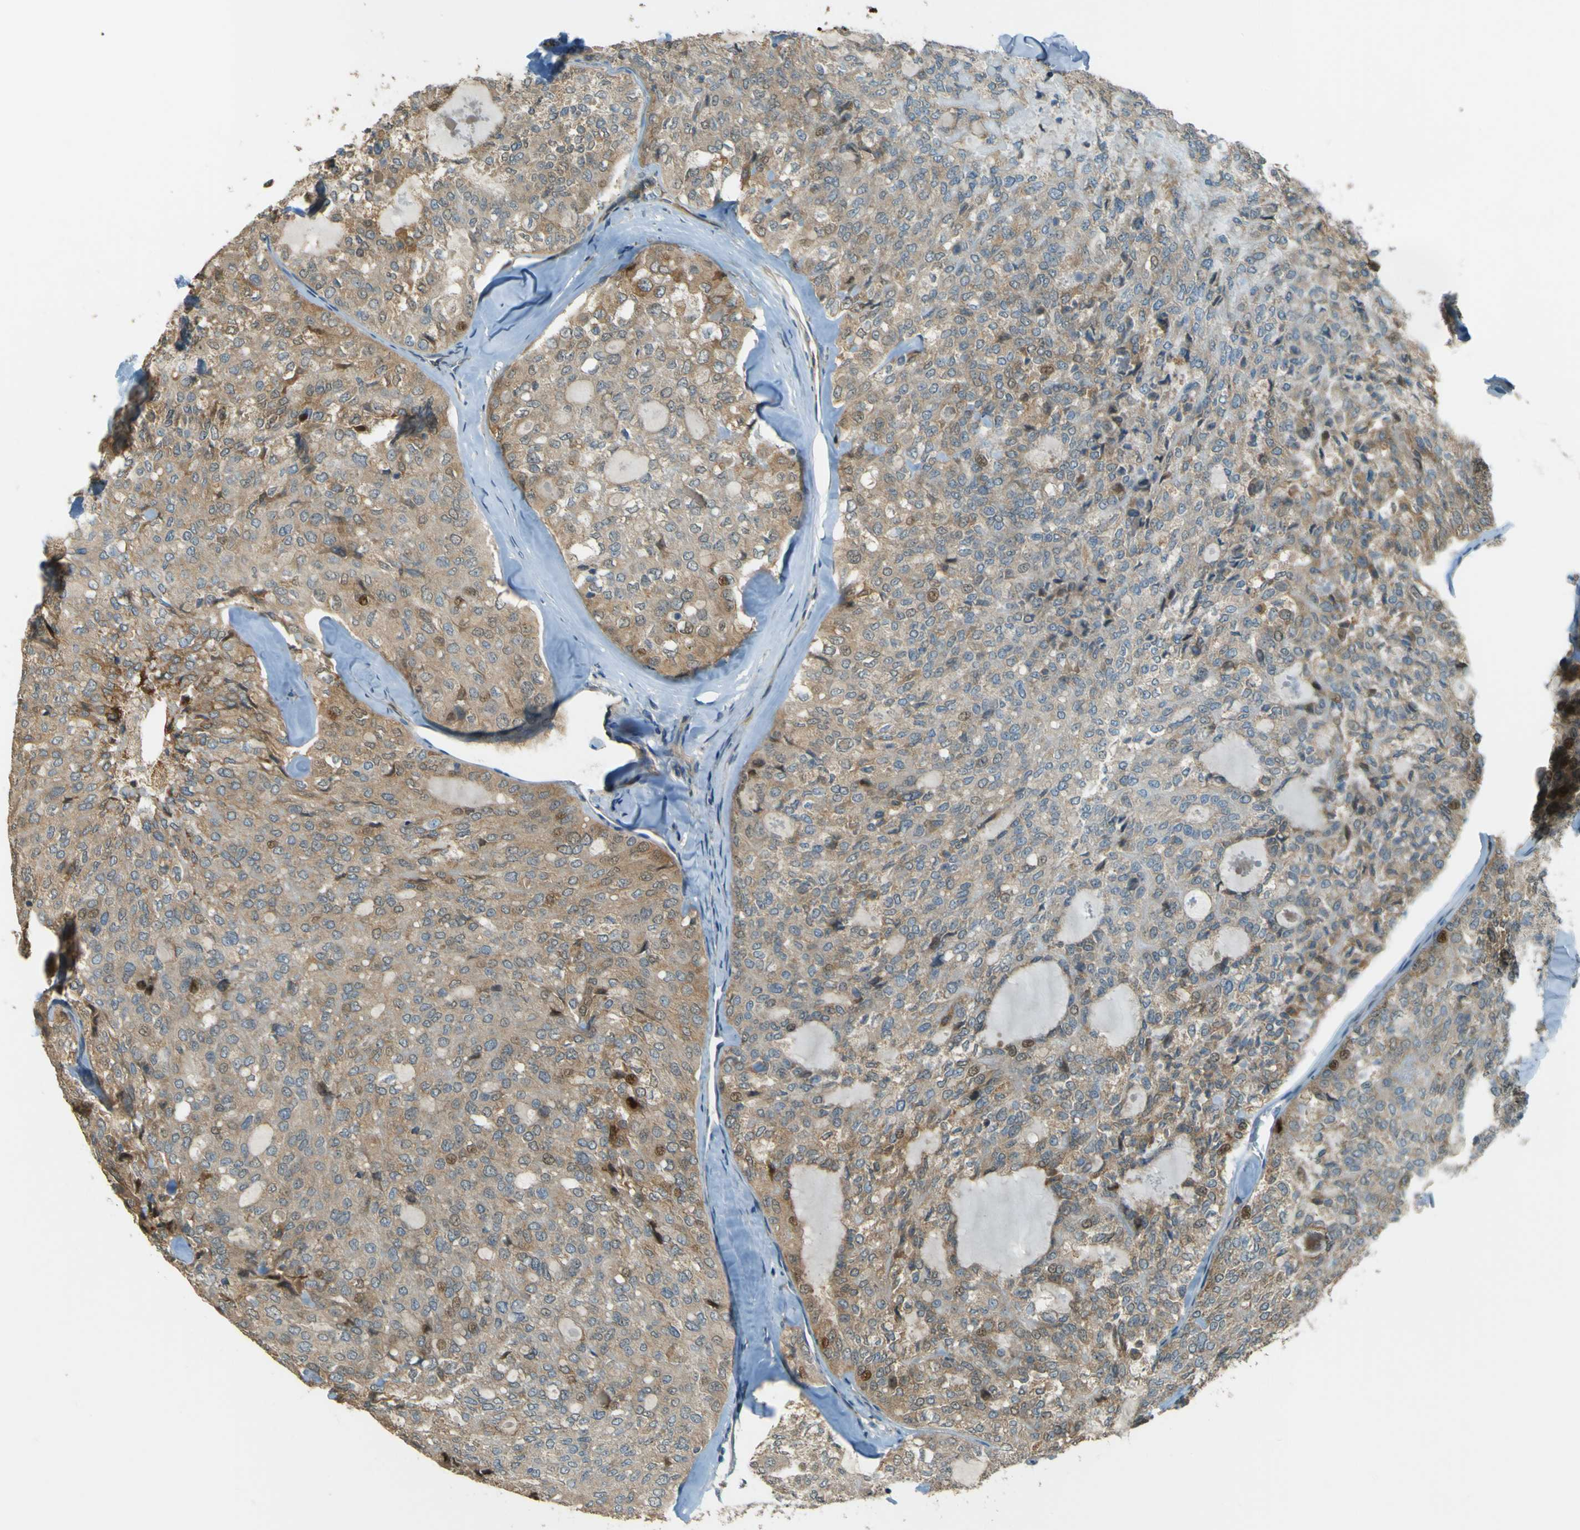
{"staining": {"intensity": "moderate", "quantity": "25%-75%", "location": "cytoplasmic/membranous,nuclear"}, "tissue": "thyroid cancer", "cell_type": "Tumor cells", "image_type": "cancer", "snomed": [{"axis": "morphology", "description": "Follicular adenoma carcinoma, NOS"}, {"axis": "topography", "description": "Thyroid gland"}], "caption": "Protein analysis of thyroid cancer (follicular adenoma carcinoma) tissue exhibits moderate cytoplasmic/membranous and nuclear staining in about 25%-75% of tumor cells. The staining is performed using DAB (3,3'-diaminobenzidine) brown chromogen to label protein expression. The nuclei are counter-stained blue using hematoxylin.", "gene": "LPCAT1", "patient": {"sex": "male", "age": 75}}